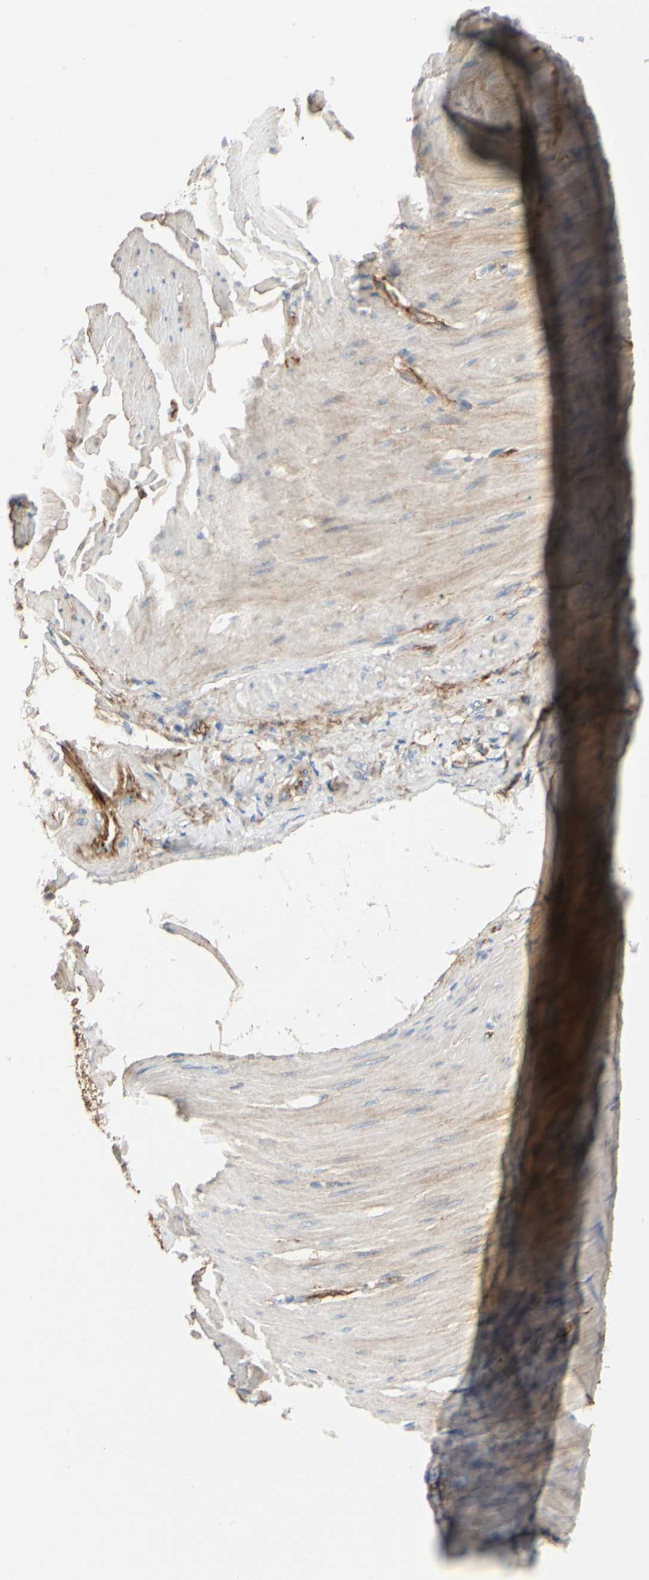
{"staining": {"intensity": "weak", "quantity": ">75%", "location": "cytoplasmic/membranous"}, "tissue": "stomach cancer", "cell_type": "Tumor cells", "image_type": "cancer", "snomed": [{"axis": "morphology", "description": "Adenocarcinoma, NOS"}, {"axis": "topography", "description": "Stomach"}], "caption": "Stomach adenocarcinoma stained for a protein shows weak cytoplasmic/membranous positivity in tumor cells.", "gene": "FGB", "patient": {"sex": "male", "age": 82}}